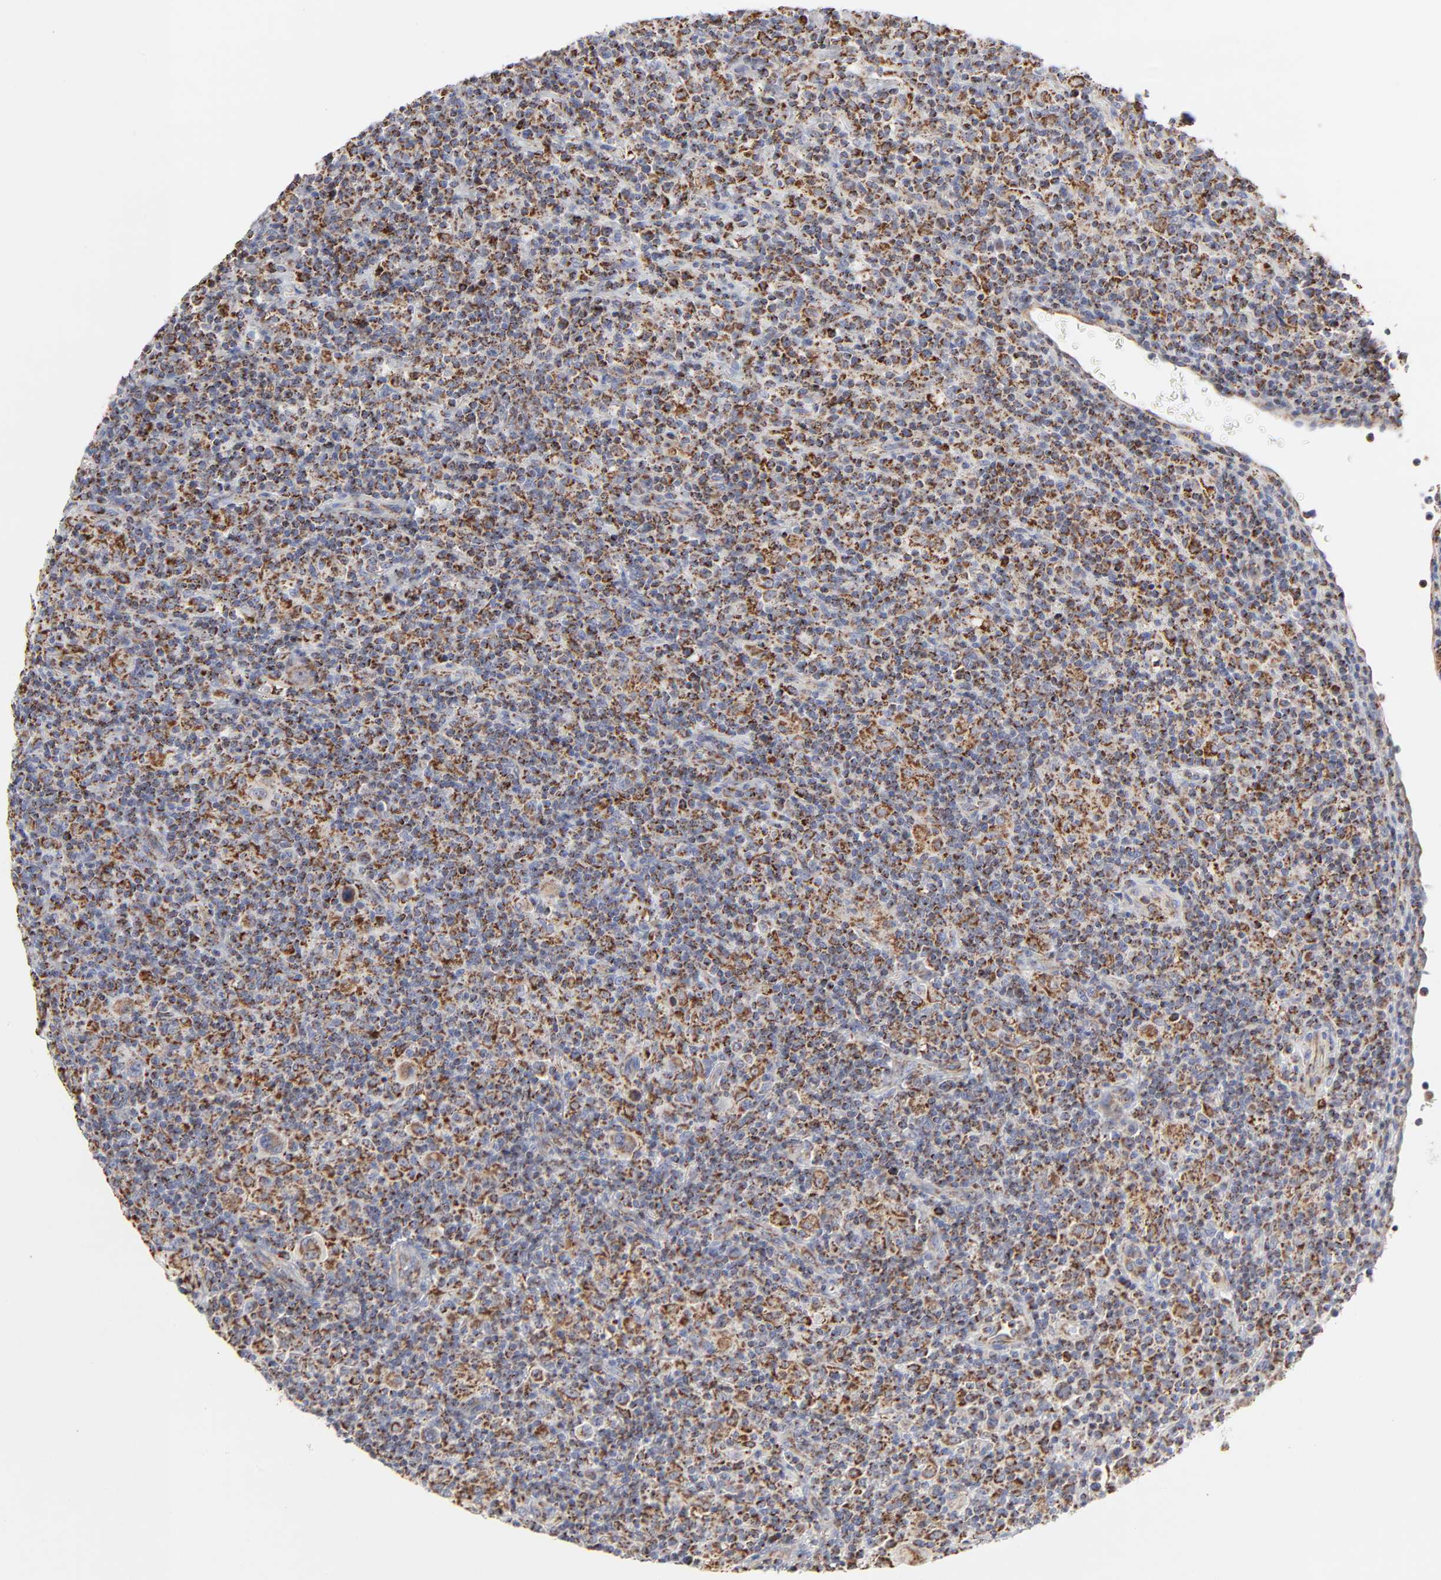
{"staining": {"intensity": "strong", "quantity": ">75%", "location": "cytoplasmic/membranous"}, "tissue": "lymphoma", "cell_type": "Tumor cells", "image_type": "cancer", "snomed": [{"axis": "morphology", "description": "Hodgkin's disease, NOS"}, {"axis": "topography", "description": "Lymph node"}], "caption": "Human Hodgkin's disease stained with a brown dye reveals strong cytoplasmic/membranous positive expression in about >75% of tumor cells.", "gene": "ASB3", "patient": {"sex": "male", "age": 65}}